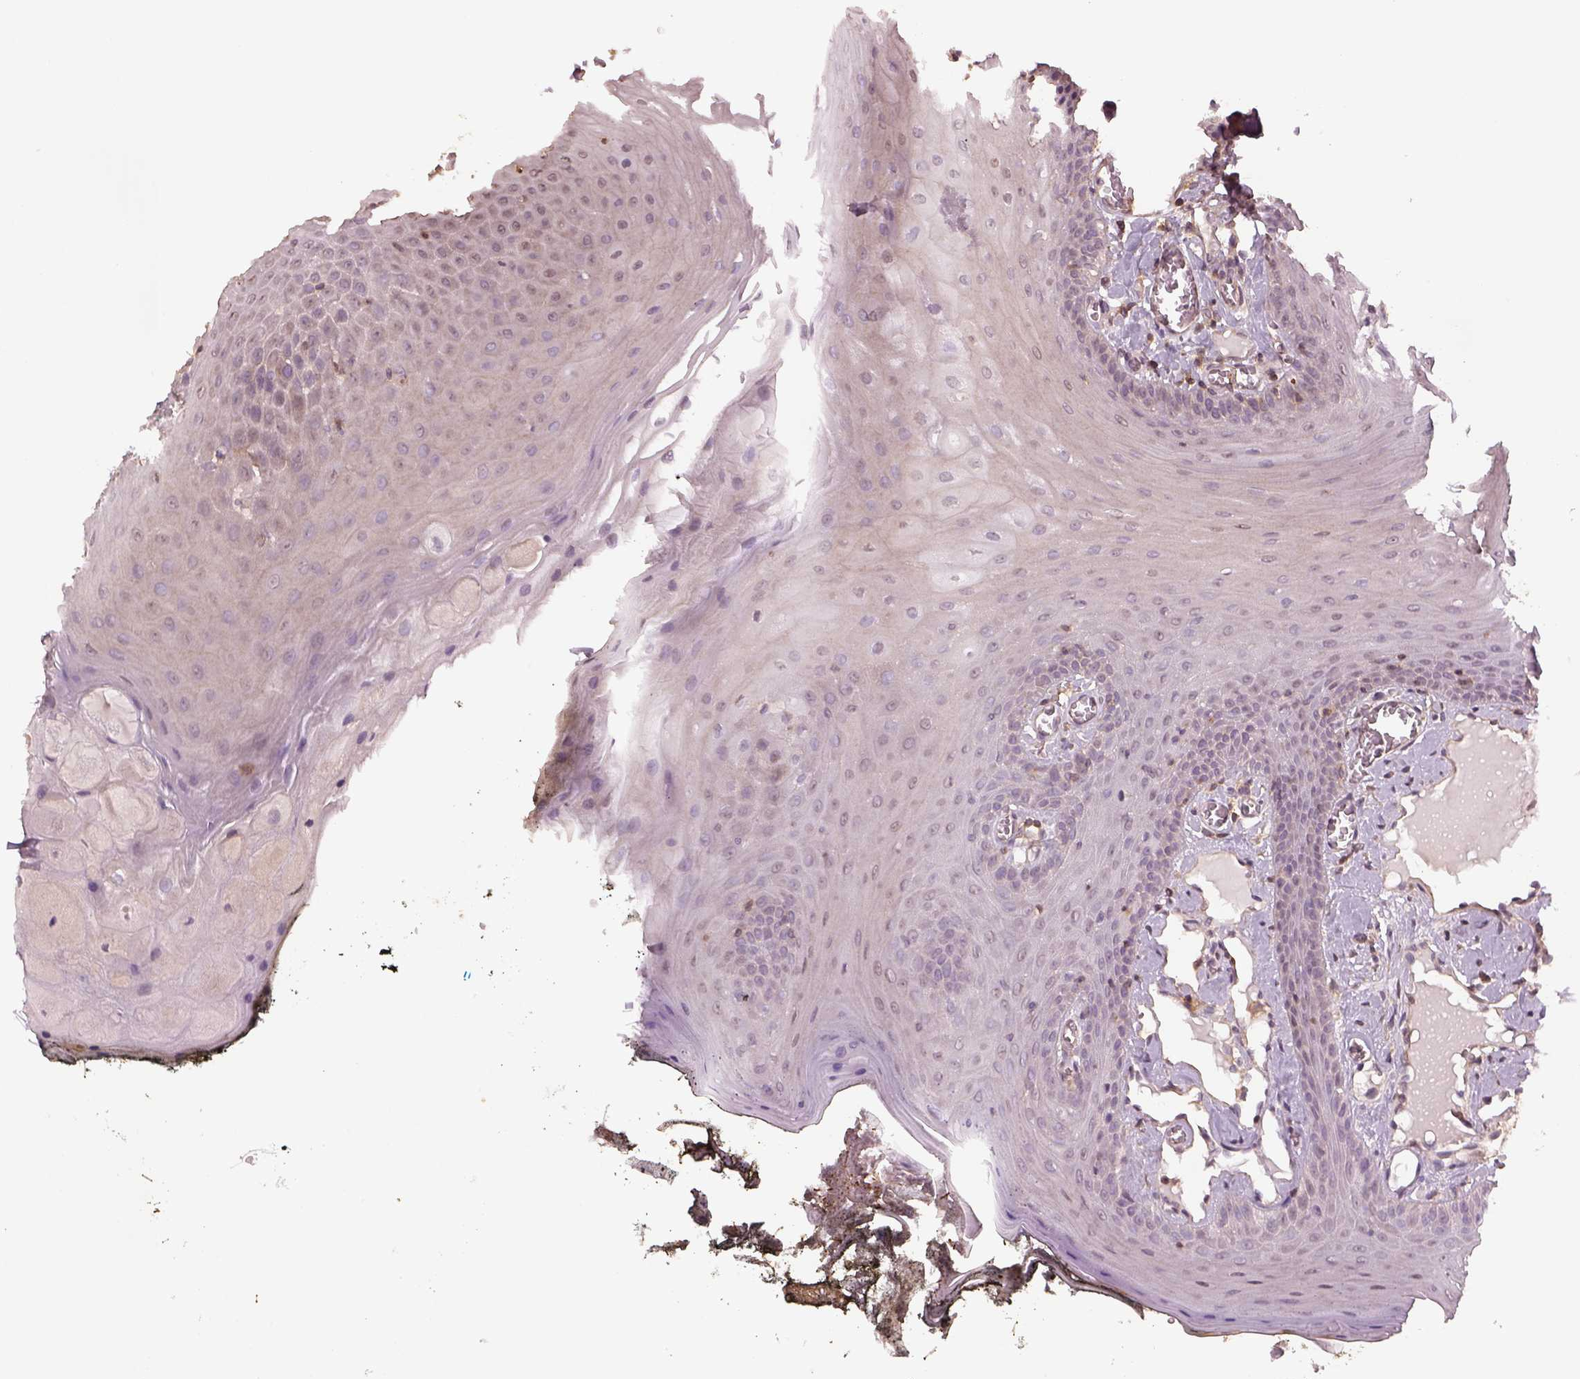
{"staining": {"intensity": "negative", "quantity": "none", "location": "none"}, "tissue": "oral mucosa", "cell_type": "Squamous epithelial cells", "image_type": "normal", "snomed": [{"axis": "morphology", "description": "Normal tissue, NOS"}, {"axis": "topography", "description": "Oral tissue"}], "caption": "Immunohistochemistry (IHC) histopathology image of benign oral mucosa: human oral mucosa stained with DAB demonstrates no significant protein positivity in squamous epithelial cells. (DAB immunohistochemistry visualized using brightfield microscopy, high magnification).", "gene": "LIN7A", "patient": {"sex": "male", "age": 9}}